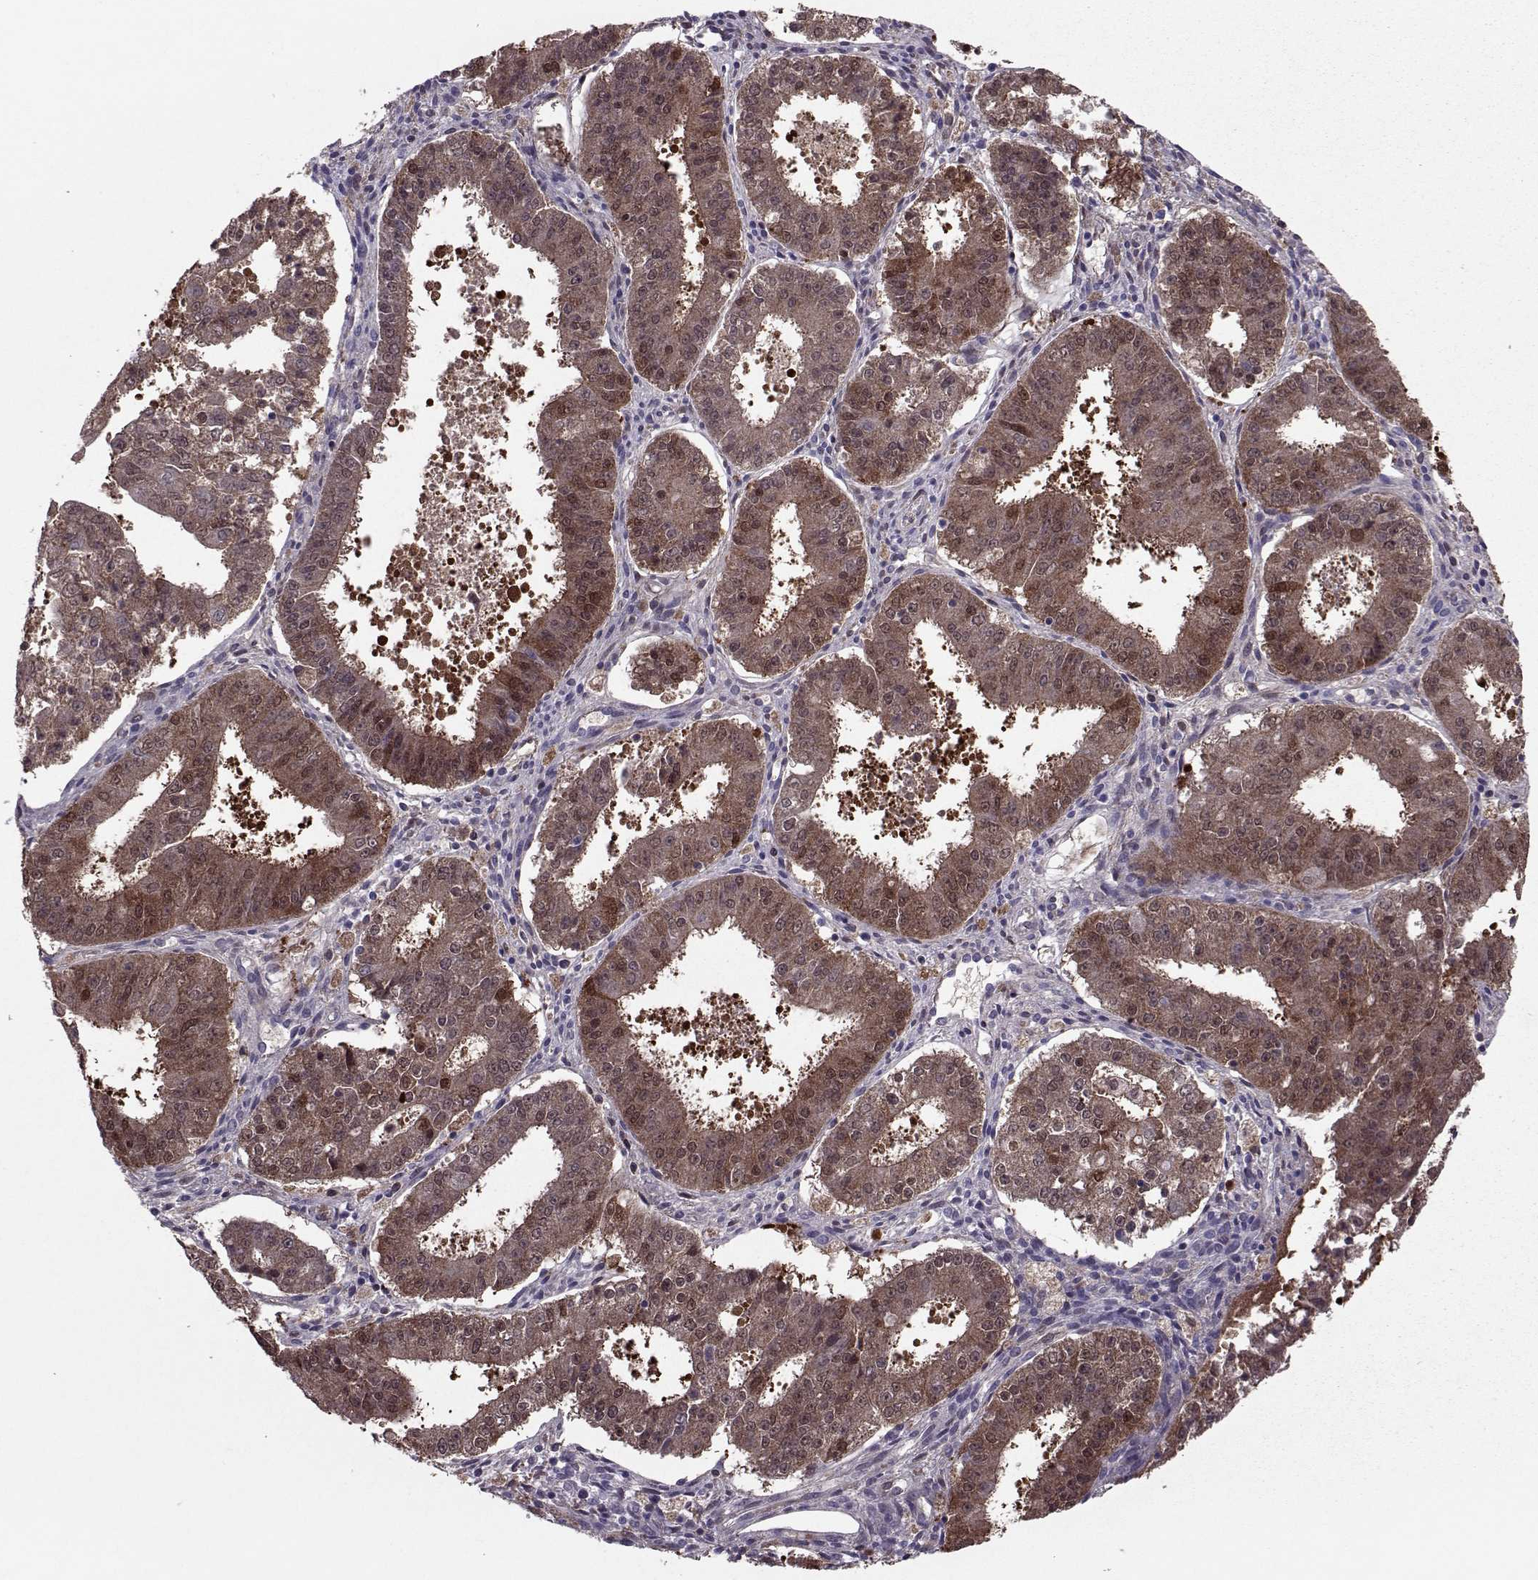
{"staining": {"intensity": "moderate", "quantity": ">75%", "location": "cytoplasmic/membranous,nuclear"}, "tissue": "ovarian cancer", "cell_type": "Tumor cells", "image_type": "cancer", "snomed": [{"axis": "morphology", "description": "Carcinoma, endometroid"}, {"axis": "topography", "description": "Ovary"}], "caption": "Brown immunohistochemical staining in ovarian cancer displays moderate cytoplasmic/membranous and nuclear staining in approximately >75% of tumor cells.", "gene": "ASRGL1", "patient": {"sex": "female", "age": 42}}